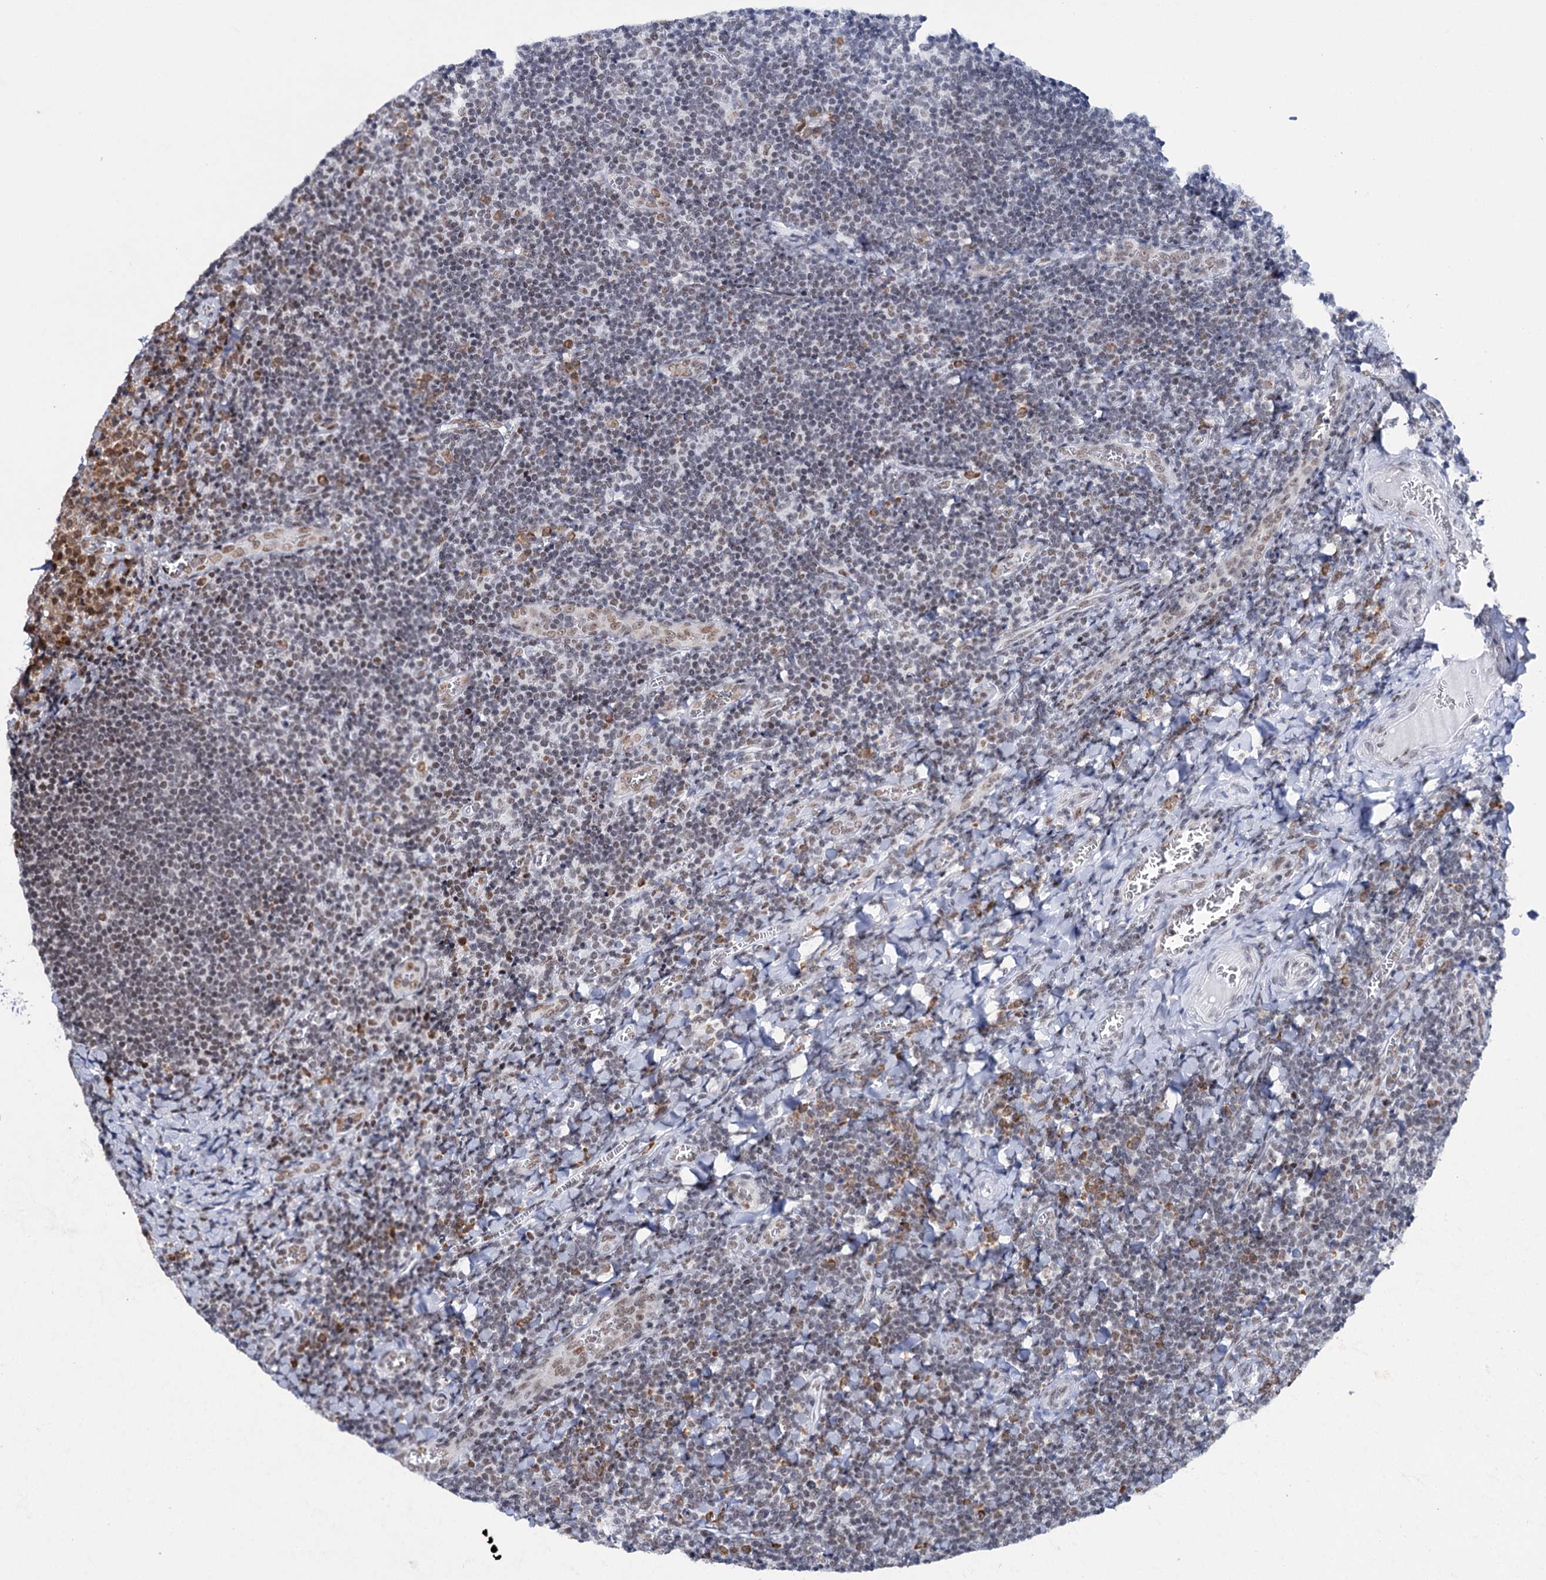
{"staining": {"intensity": "moderate", "quantity": "<25%", "location": "cytoplasmic/membranous"}, "tissue": "tonsil", "cell_type": "Germinal center cells", "image_type": "normal", "snomed": [{"axis": "morphology", "description": "Normal tissue, NOS"}, {"axis": "topography", "description": "Tonsil"}], "caption": "High-power microscopy captured an immunohistochemistry (IHC) micrograph of normal tonsil, revealing moderate cytoplasmic/membranous positivity in approximately <25% of germinal center cells.", "gene": "SPATS2", "patient": {"sex": "male", "age": 27}}